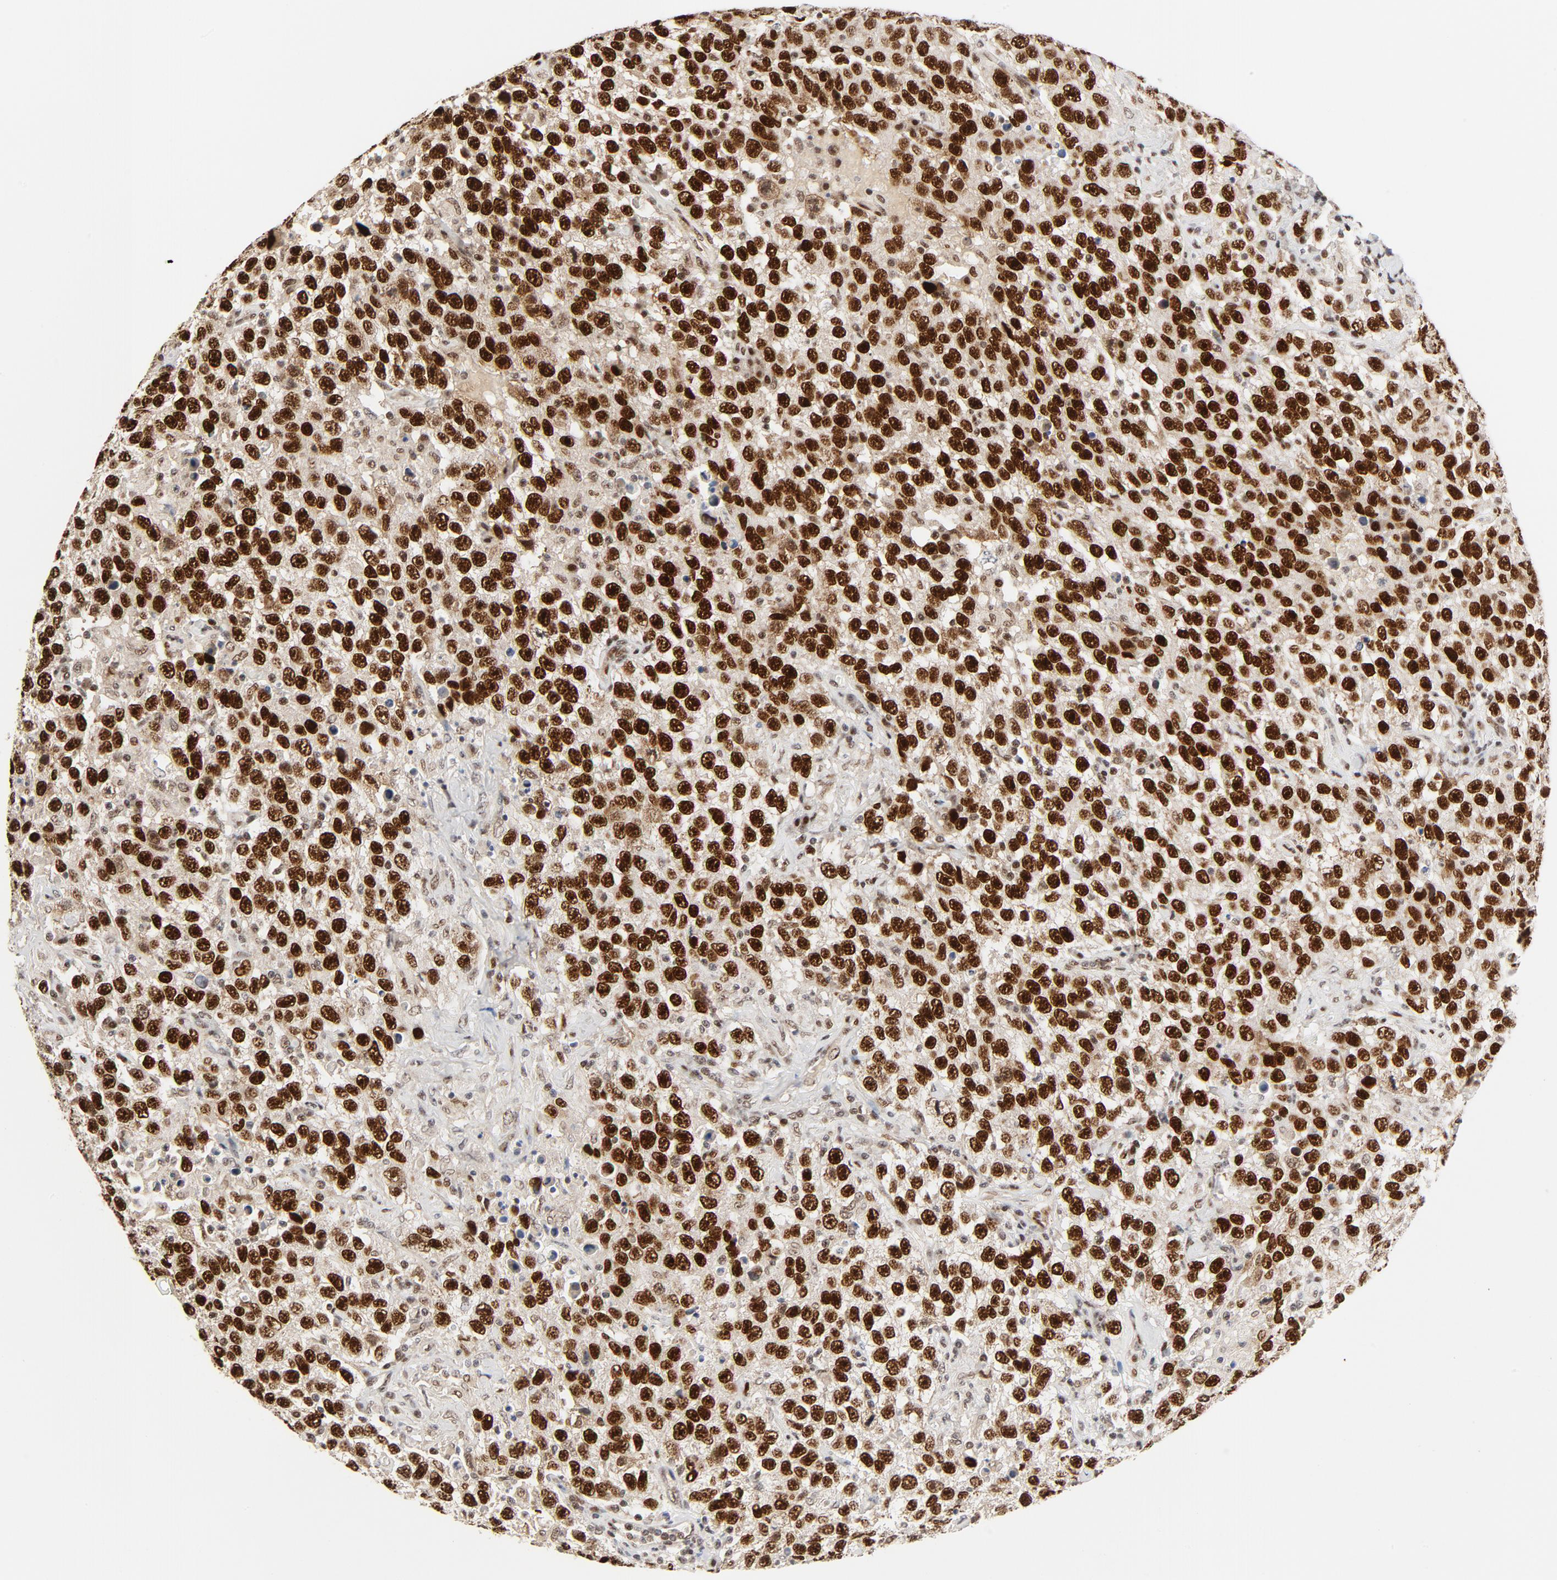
{"staining": {"intensity": "strong", "quantity": ">75%", "location": "nuclear"}, "tissue": "testis cancer", "cell_type": "Tumor cells", "image_type": "cancer", "snomed": [{"axis": "morphology", "description": "Seminoma, NOS"}, {"axis": "topography", "description": "Testis"}], "caption": "Testis cancer (seminoma) stained for a protein (brown) shows strong nuclear positive staining in approximately >75% of tumor cells.", "gene": "GTF2I", "patient": {"sex": "male", "age": 41}}